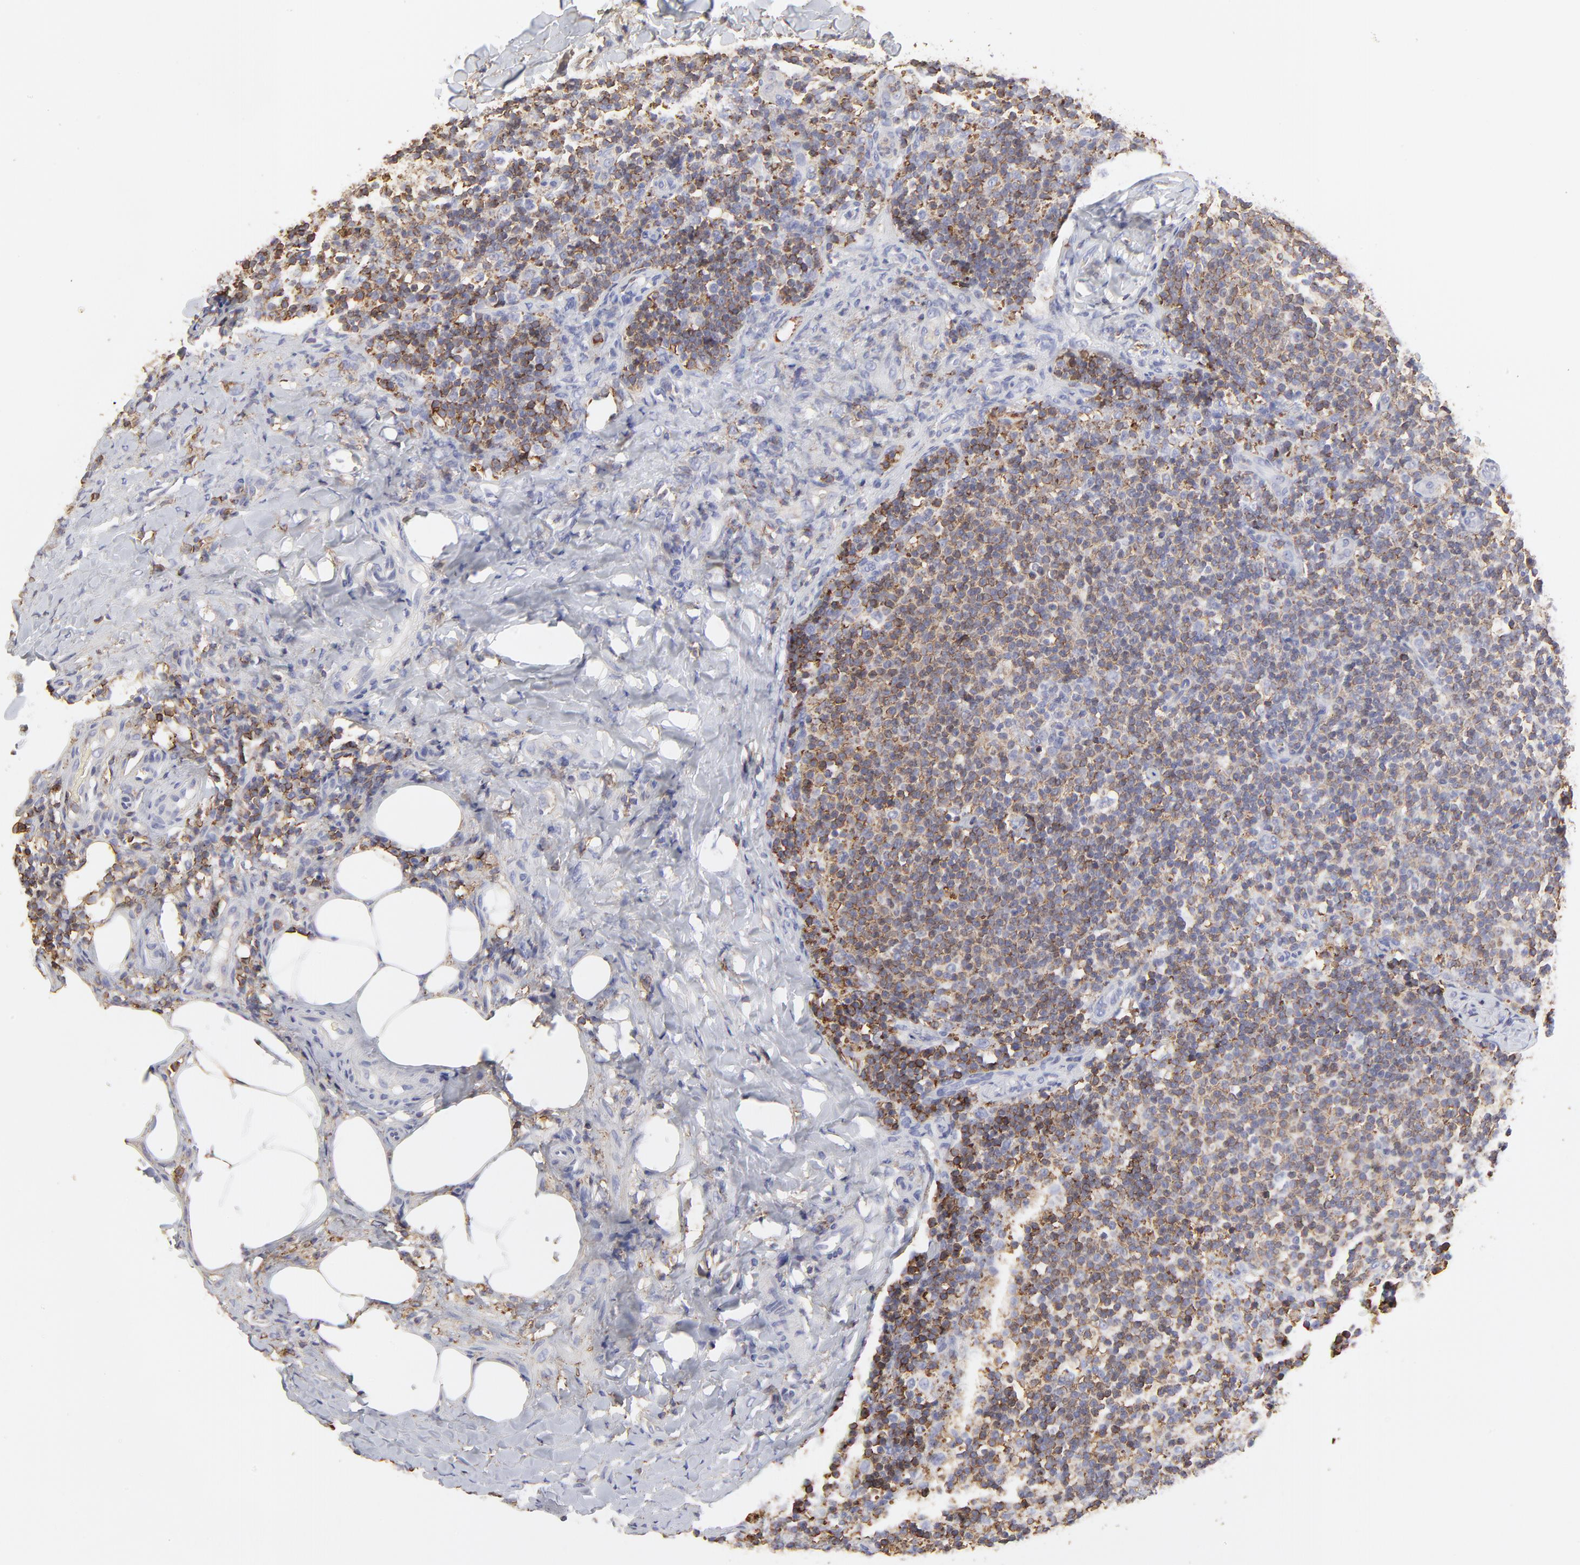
{"staining": {"intensity": "weak", "quantity": "<25%", "location": "cytoplasmic/membranous"}, "tissue": "lymph node", "cell_type": "Germinal center cells", "image_type": "normal", "snomed": [{"axis": "morphology", "description": "Normal tissue, NOS"}, {"axis": "morphology", "description": "Inflammation, NOS"}, {"axis": "topography", "description": "Lymph node"}], "caption": "Germinal center cells show no significant expression in unremarkable lymph node. (DAB IHC, high magnification).", "gene": "ANXA6", "patient": {"sex": "male", "age": 46}}